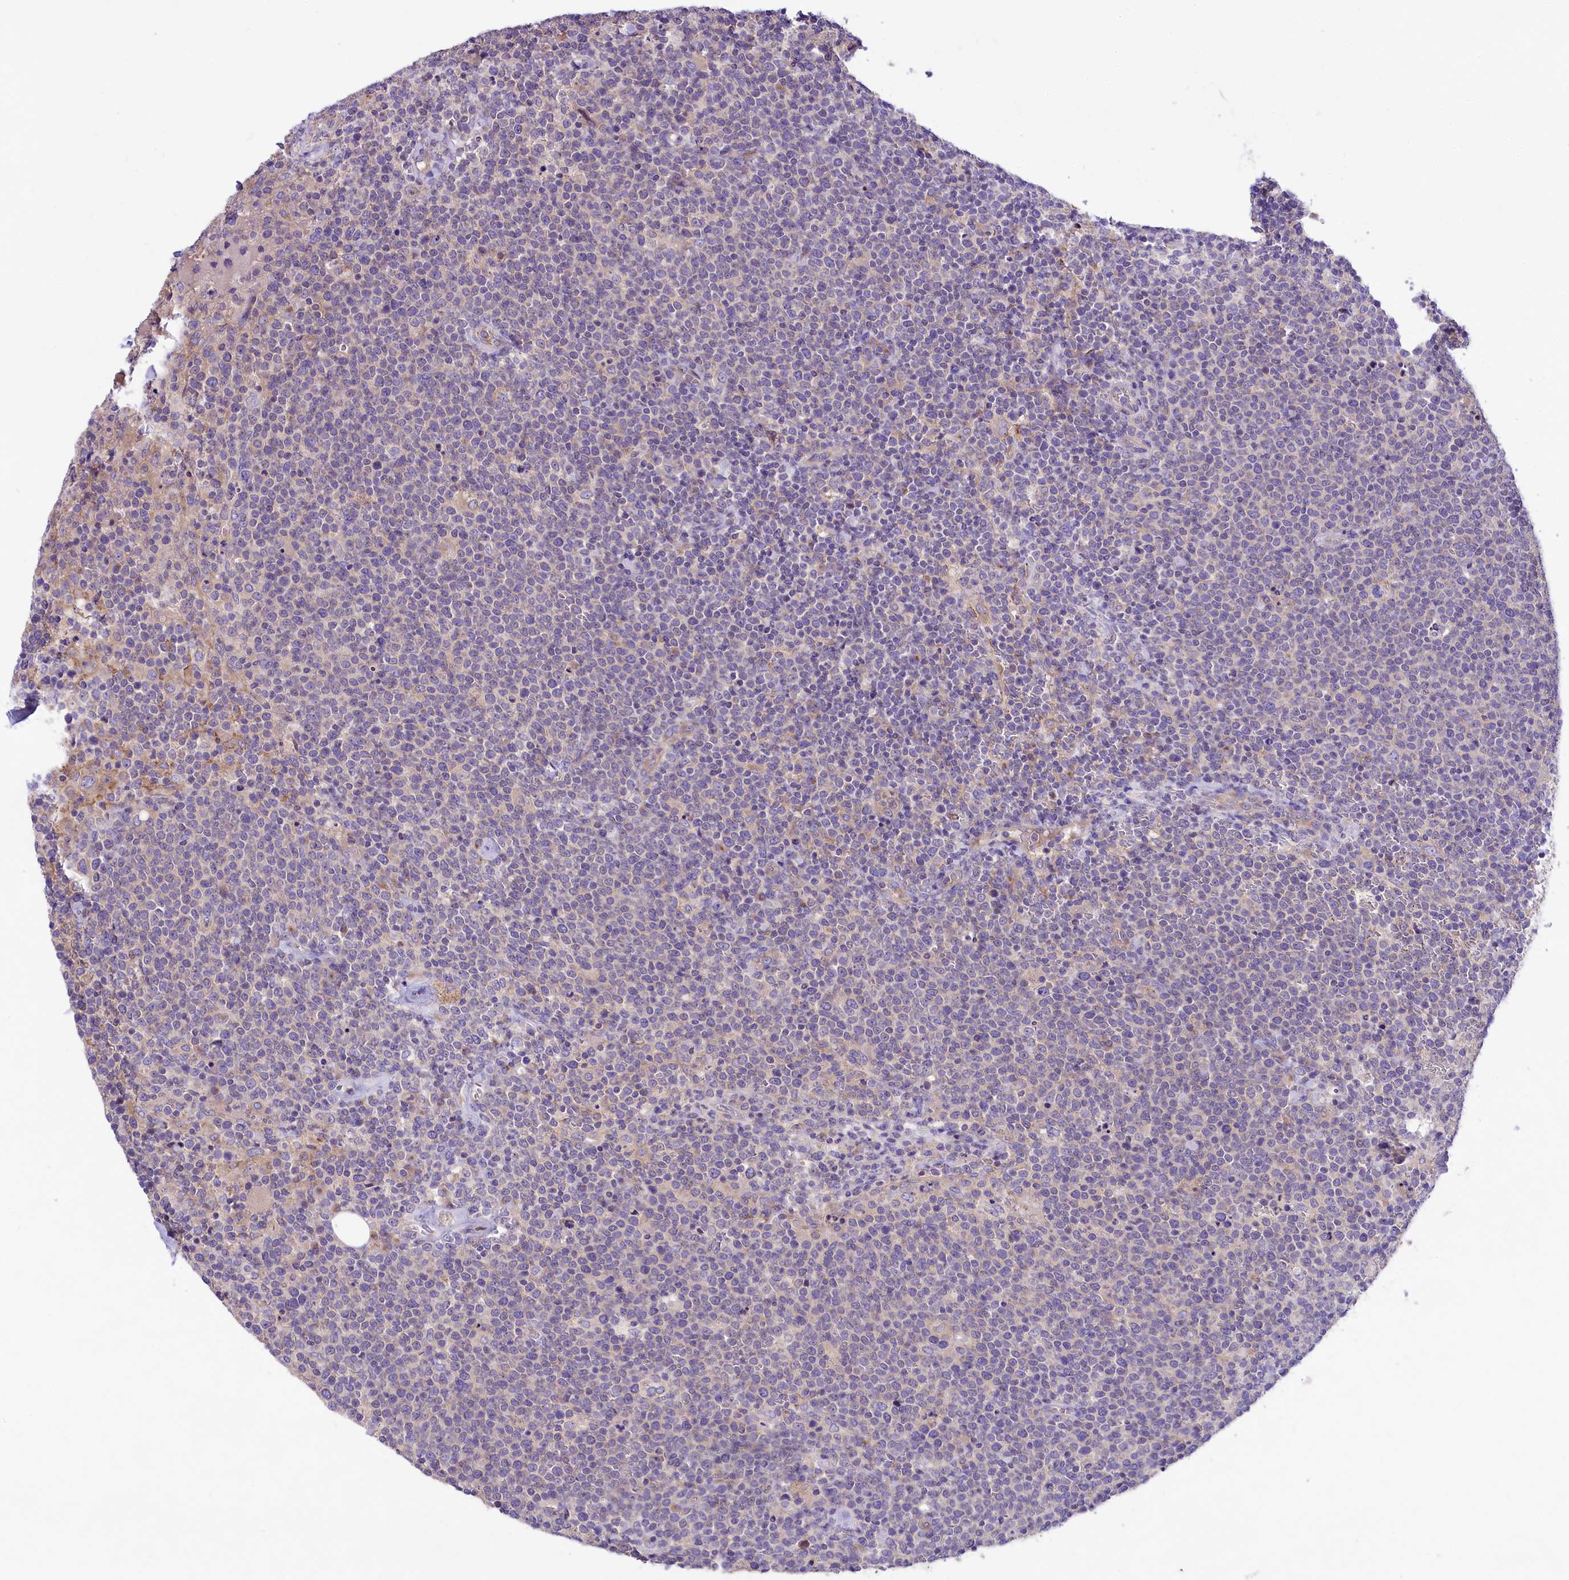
{"staining": {"intensity": "negative", "quantity": "none", "location": "none"}, "tissue": "lymphoma", "cell_type": "Tumor cells", "image_type": "cancer", "snomed": [{"axis": "morphology", "description": "Malignant lymphoma, non-Hodgkin's type, High grade"}, {"axis": "topography", "description": "Lymph node"}], "caption": "Tumor cells show no significant positivity in lymphoma.", "gene": "PEMT", "patient": {"sex": "male", "age": 61}}